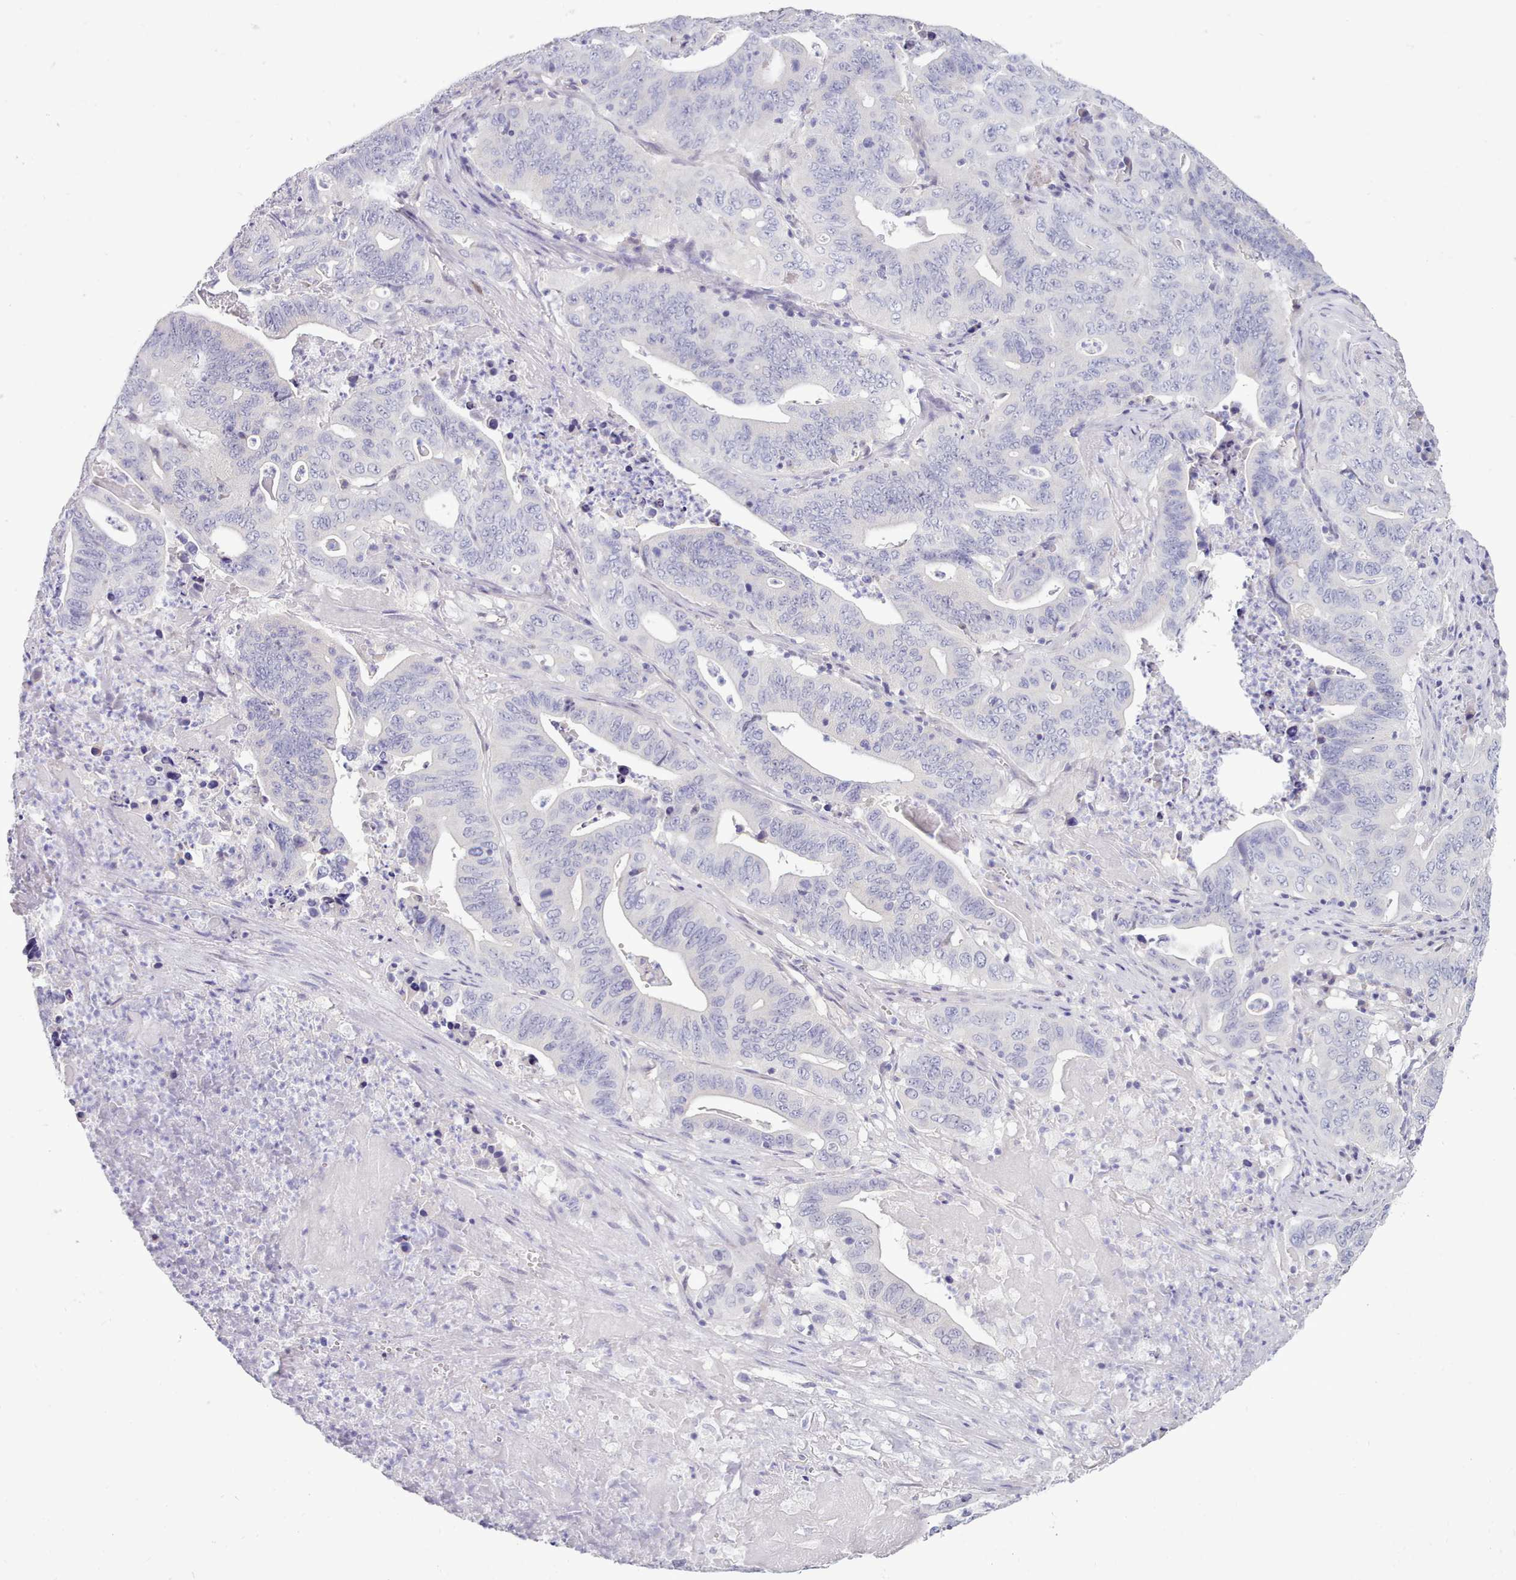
{"staining": {"intensity": "negative", "quantity": "none", "location": "none"}, "tissue": "lung cancer", "cell_type": "Tumor cells", "image_type": "cancer", "snomed": [{"axis": "morphology", "description": "Adenocarcinoma, NOS"}, {"axis": "topography", "description": "Lung"}], "caption": "This is an immunohistochemistry (IHC) photomicrograph of human lung cancer. There is no expression in tumor cells.", "gene": "TMEM253", "patient": {"sex": "female", "age": 60}}